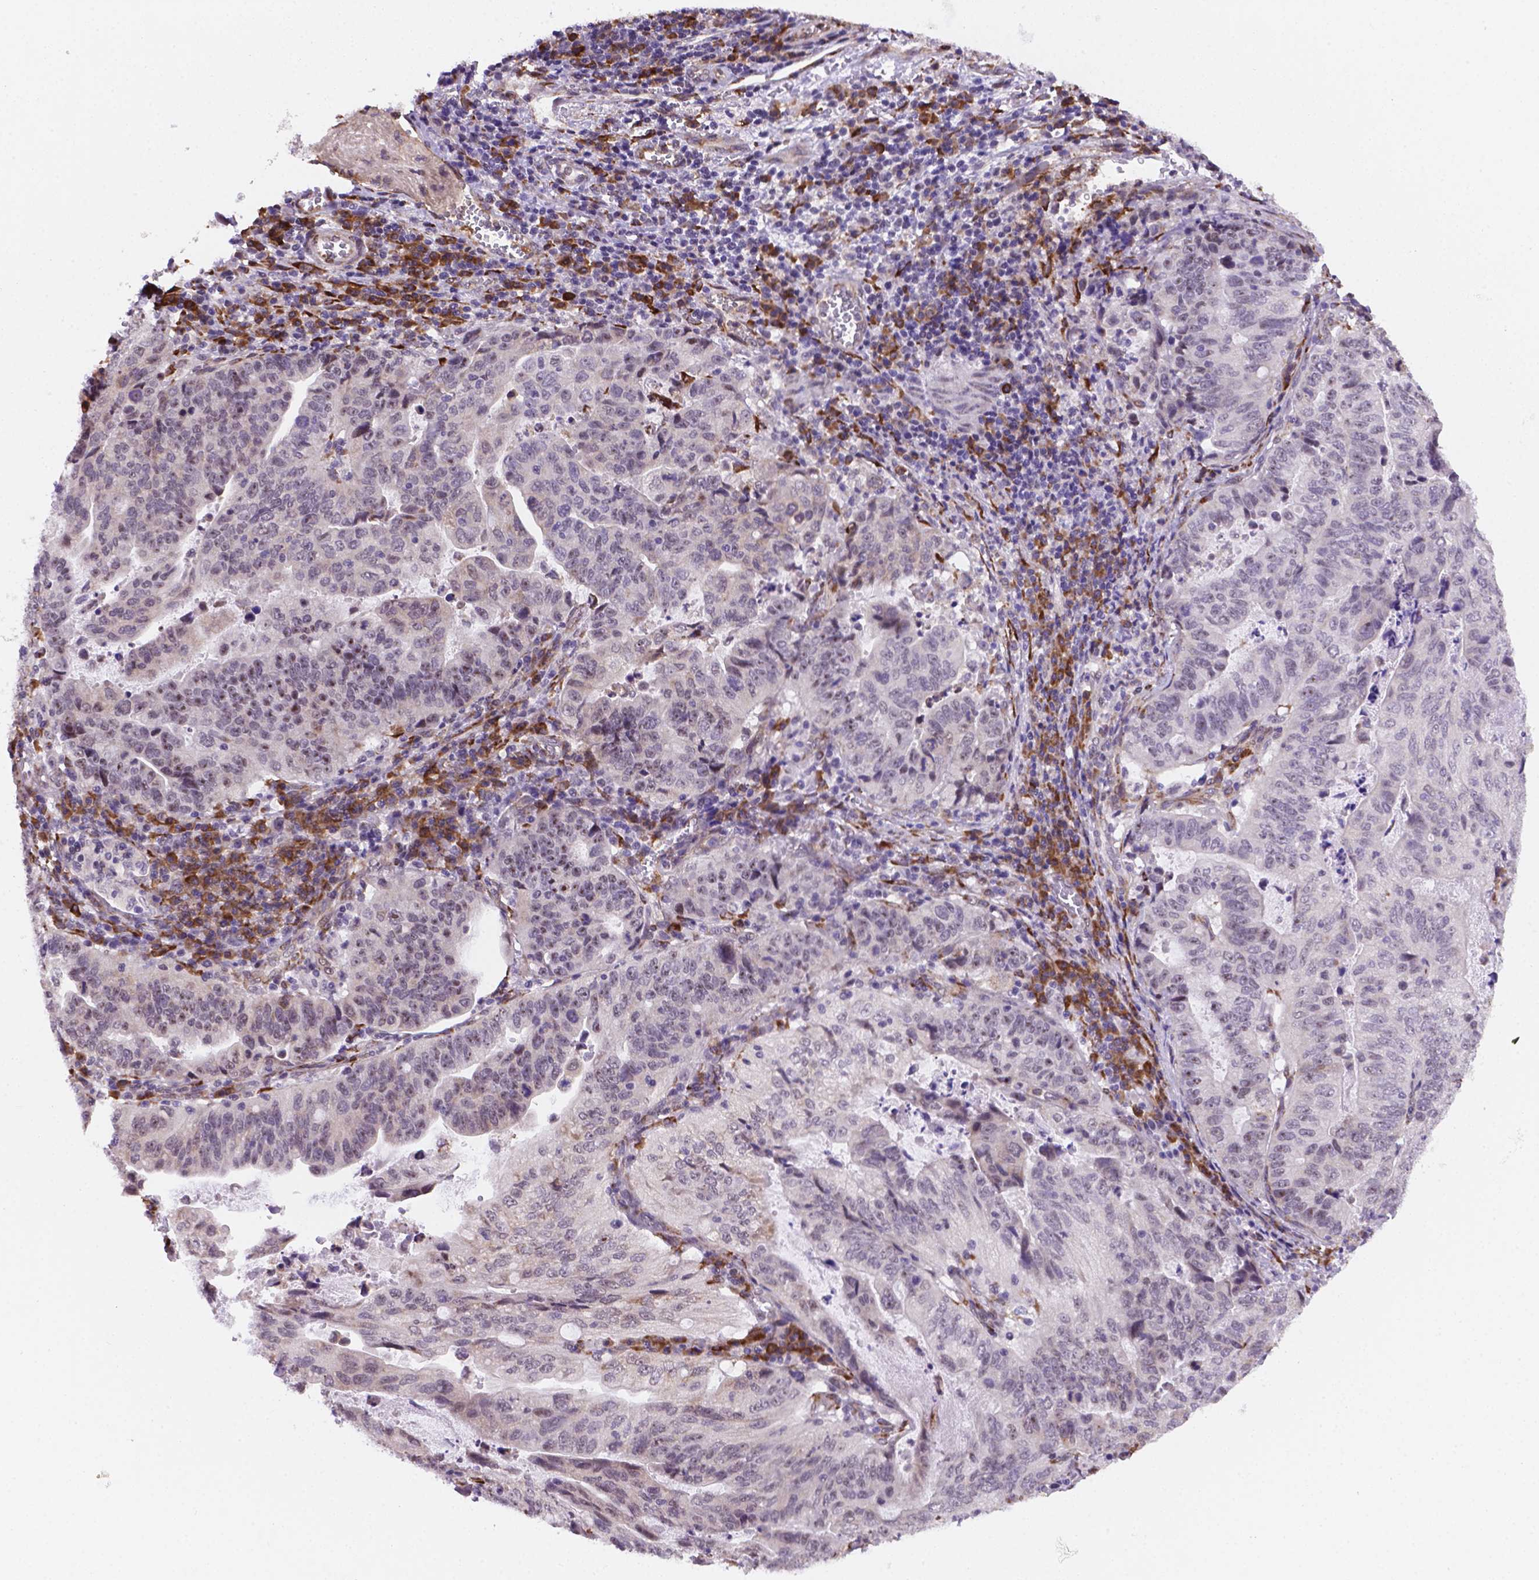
{"staining": {"intensity": "negative", "quantity": "none", "location": "none"}, "tissue": "stomach cancer", "cell_type": "Tumor cells", "image_type": "cancer", "snomed": [{"axis": "morphology", "description": "Adenocarcinoma, NOS"}, {"axis": "topography", "description": "Stomach, upper"}], "caption": "High power microscopy micrograph of an immunohistochemistry histopathology image of stomach cancer (adenocarcinoma), revealing no significant expression in tumor cells.", "gene": "FNIP1", "patient": {"sex": "female", "age": 67}}